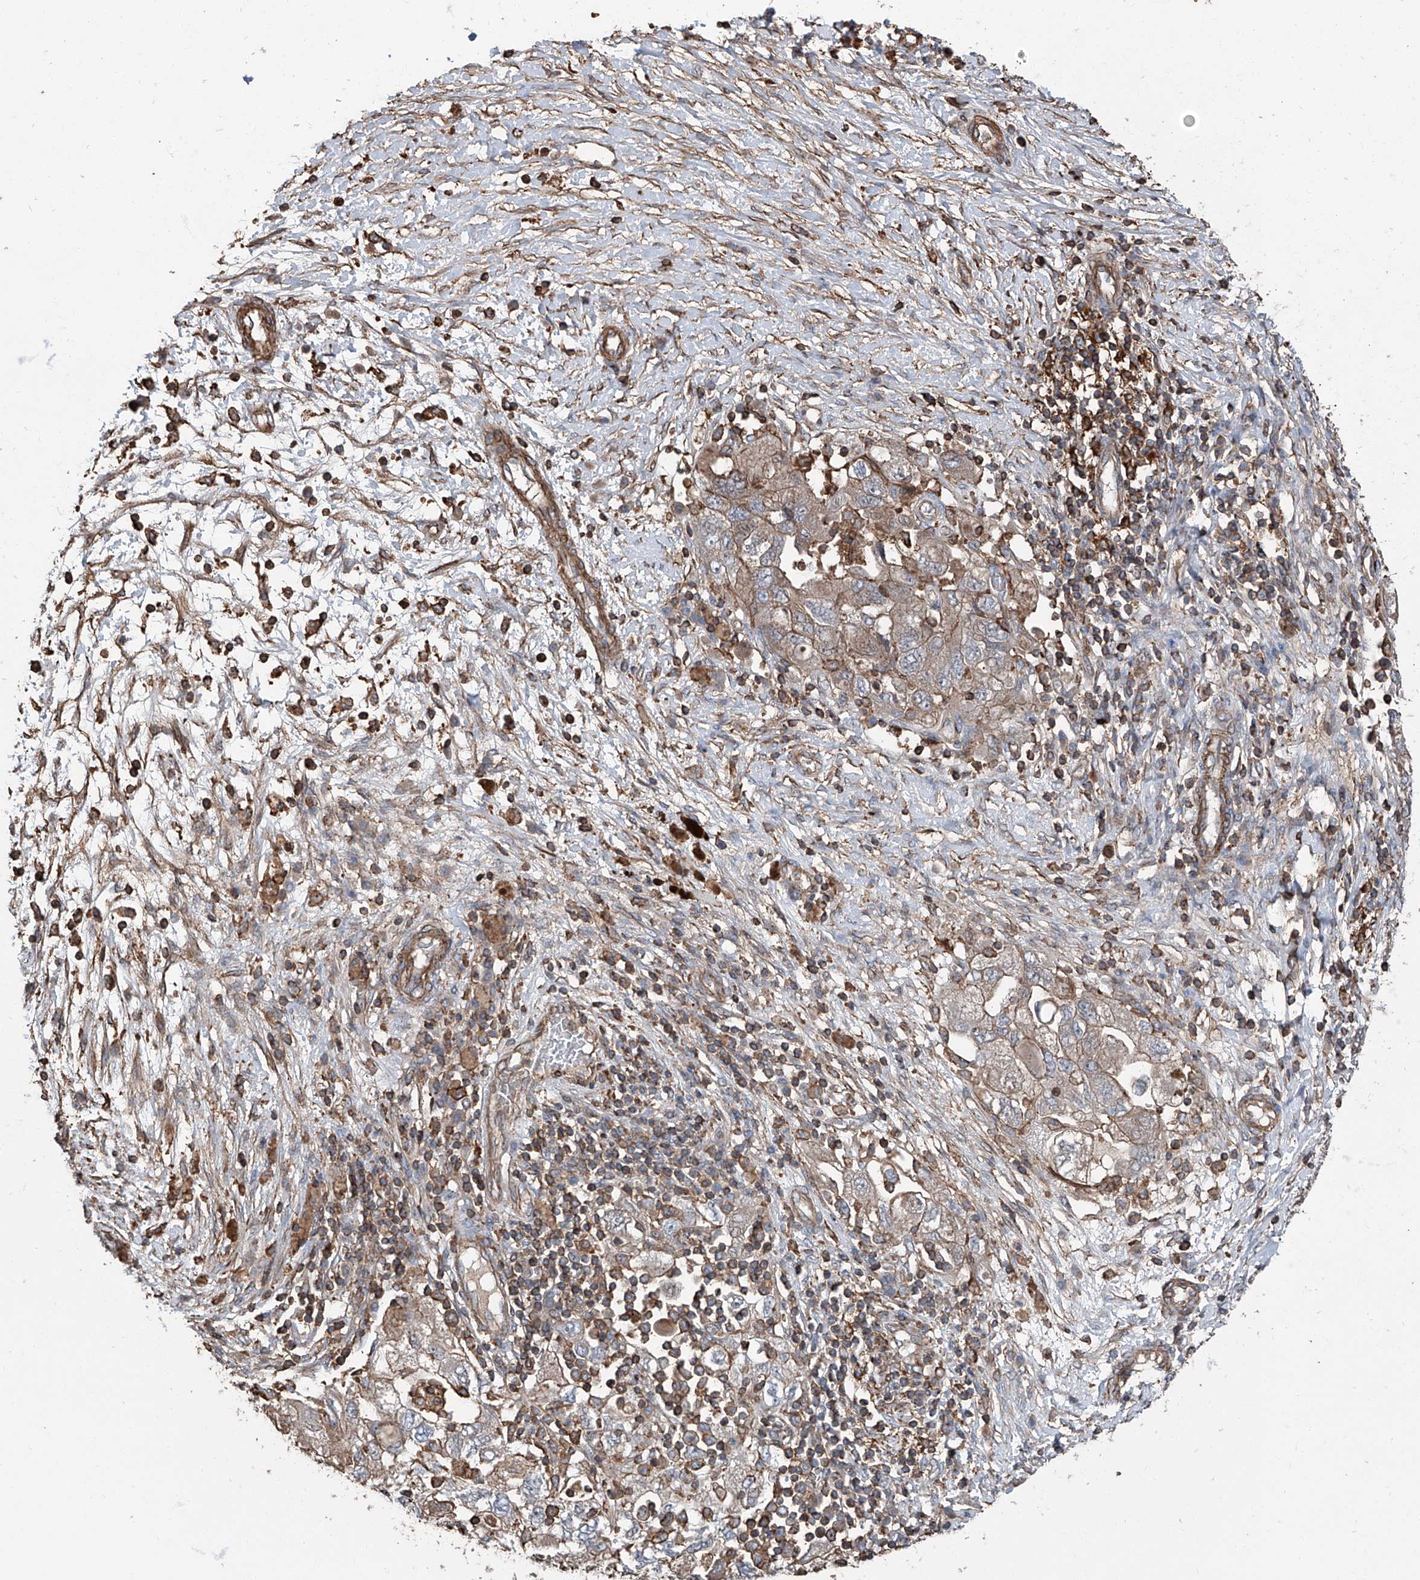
{"staining": {"intensity": "weak", "quantity": "25%-75%", "location": "cytoplasmic/membranous"}, "tissue": "ovarian cancer", "cell_type": "Tumor cells", "image_type": "cancer", "snomed": [{"axis": "morphology", "description": "Carcinoma, NOS"}, {"axis": "morphology", "description": "Cystadenocarcinoma, serous, NOS"}, {"axis": "topography", "description": "Ovary"}], "caption": "Ovarian cancer was stained to show a protein in brown. There is low levels of weak cytoplasmic/membranous positivity in approximately 25%-75% of tumor cells.", "gene": "PIEZO2", "patient": {"sex": "female", "age": 69}}